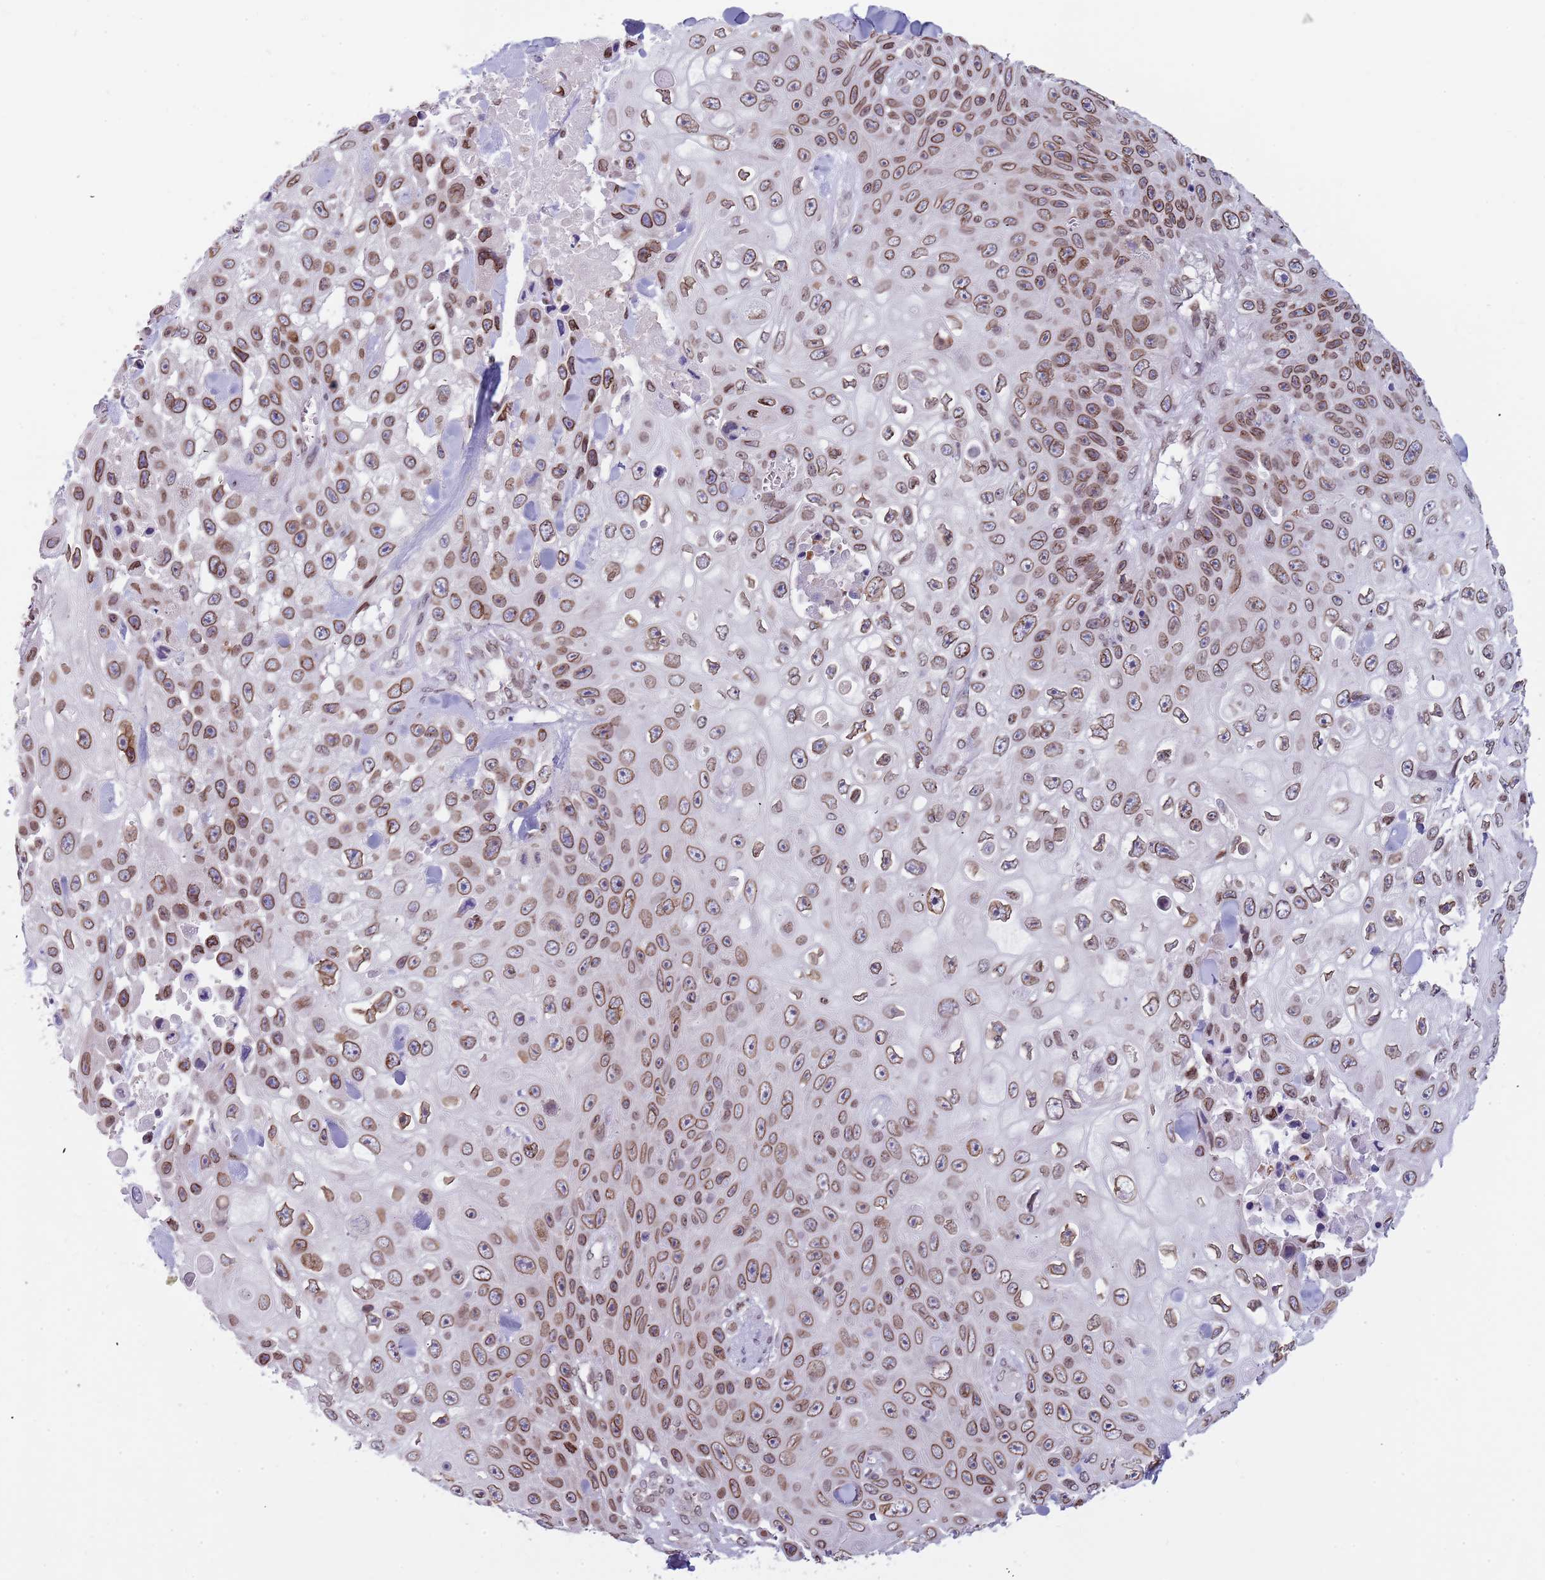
{"staining": {"intensity": "moderate", "quantity": ">75%", "location": "cytoplasmic/membranous,nuclear"}, "tissue": "skin cancer", "cell_type": "Tumor cells", "image_type": "cancer", "snomed": [{"axis": "morphology", "description": "Squamous cell carcinoma, NOS"}, {"axis": "topography", "description": "Skin"}], "caption": "High-magnification brightfield microscopy of skin squamous cell carcinoma stained with DAB (brown) and counterstained with hematoxylin (blue). tumor cells exhibit moderate cytoplasmic/membranous and nuclear expression is seen in about>75% of cells.", "gene": "KLHDC2", "patient": {"sex": "male", "age": 82}}